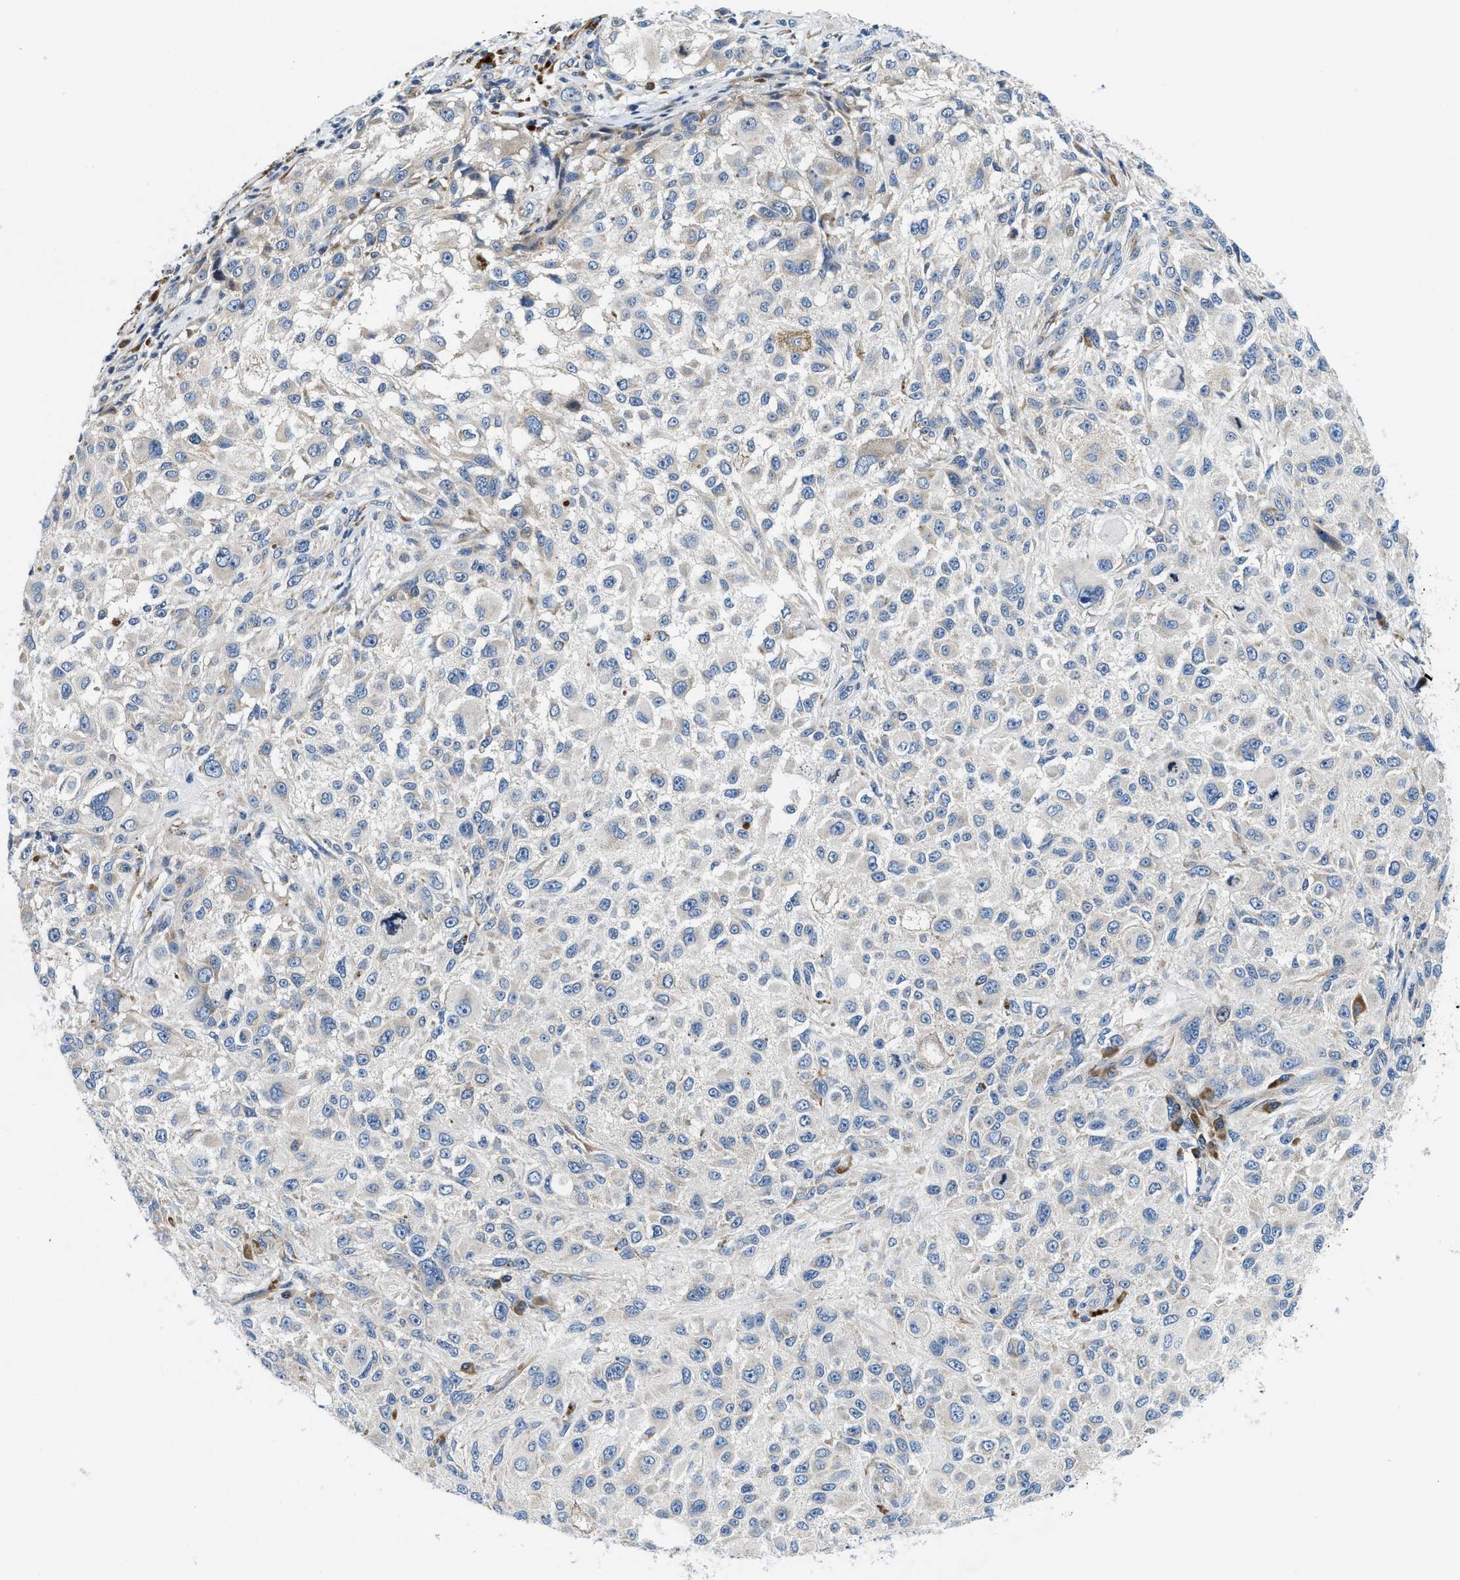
{"staining": {"intensity": "negative", "quantity": "none", "location": "none"}, "tissue": "melanoma", "cell_type": "Tumor cells", "image_type": "cancer", "snomed": [{"axis": "morphology", "description": "Necrosis, NOS"}, {"axis": "morphology", "description": "Malignant melanoma, NOS"}, {"axis": "topography", "description": "Skin"}], "caption": "IHC image of neoplastic tissue: melanoma stained with DAB displays no significant protein staining in tumor cells.", "gene": "IKBKE", "patient": {"sex": "female", "age": 87}}